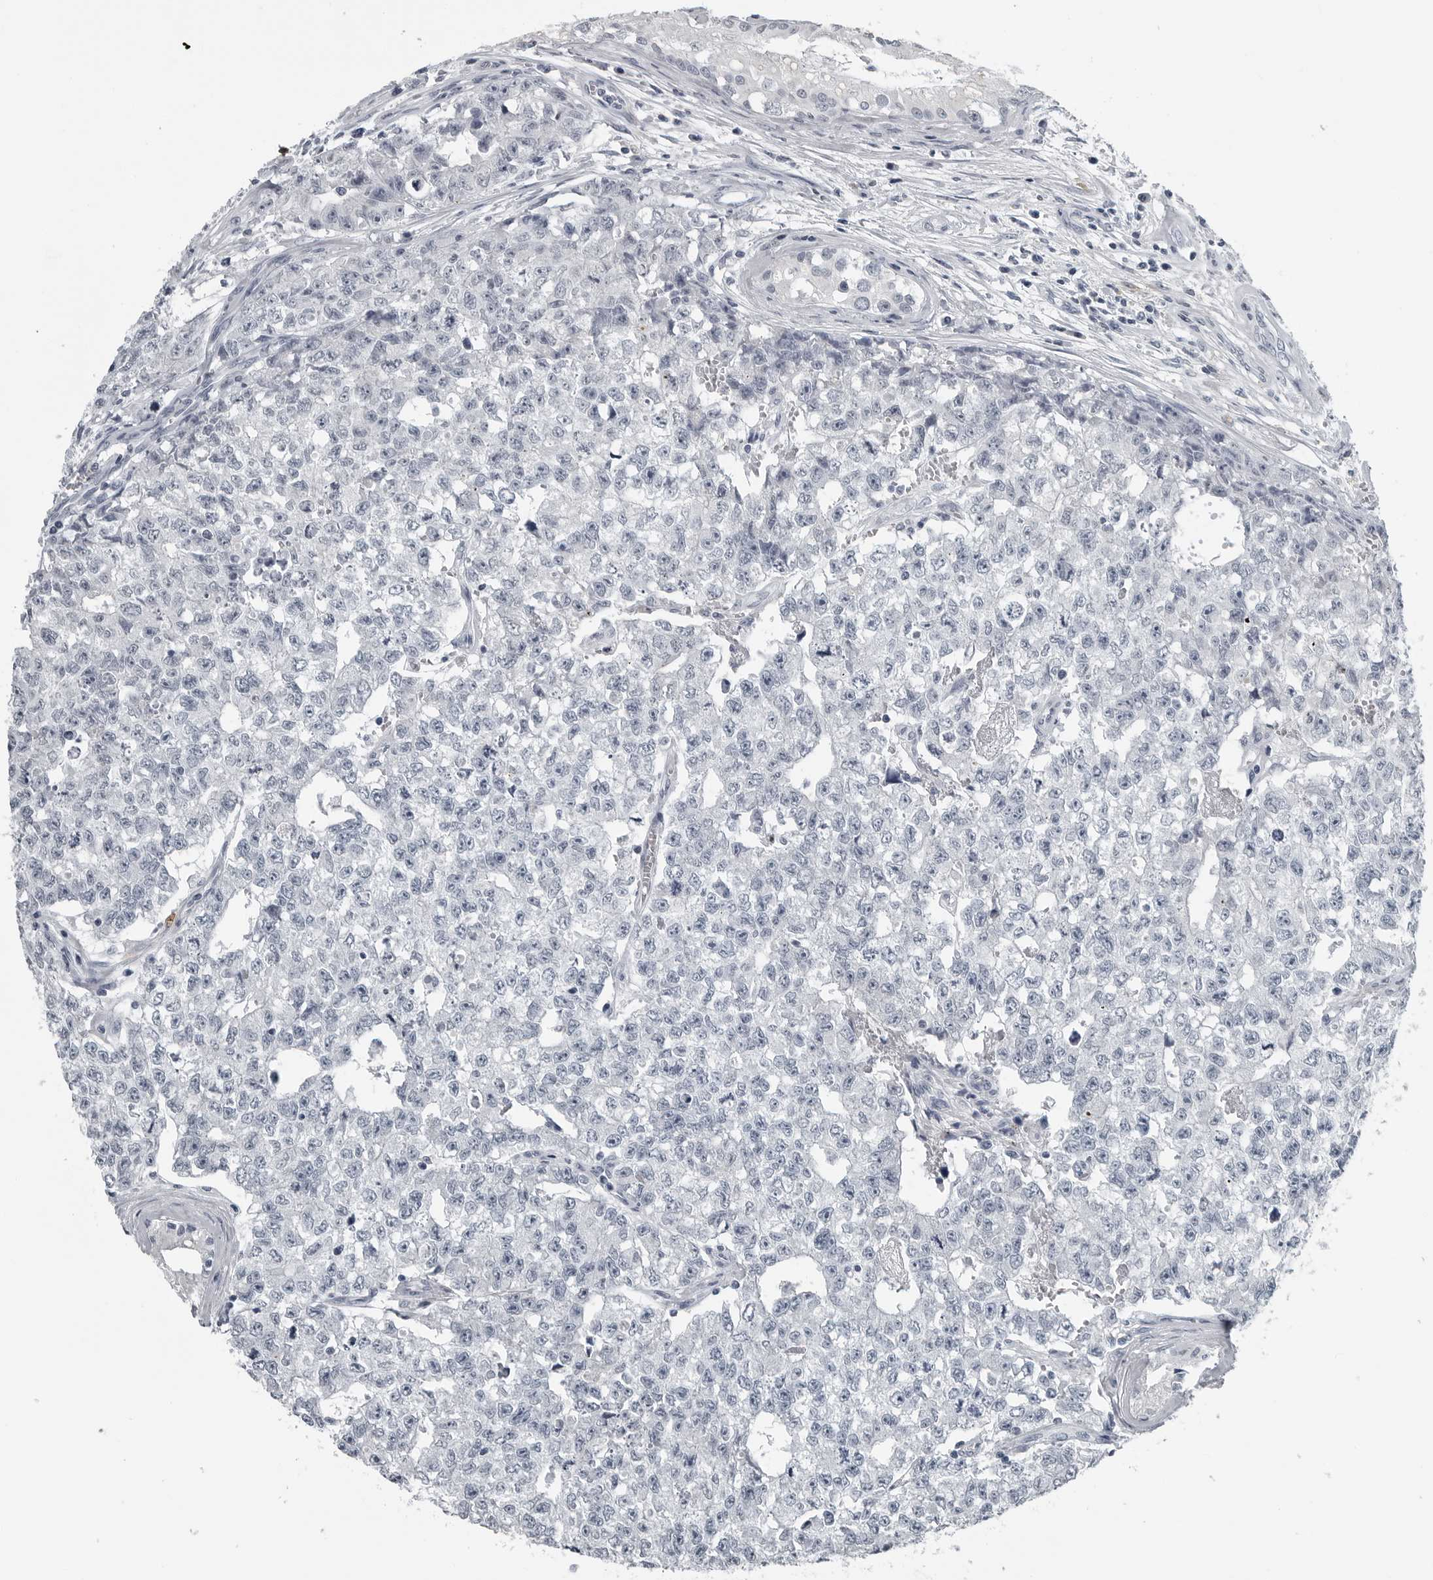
{"staining": {"intensity": "negative", "quantity": "none", "location": "none"}, "tissue": "testis cancer", "cell_type": "Tumor cells", "image_type": "cancer", "snomed": [{"axis": "morphology", "description": "Carcinoma, Embryonal, NOS"}, {"axis": "topography", "description": "Testis"}], "caption": "High power microscopy histopathology image of an immunohistochemistry histopathology image of testis cancer (embryonal carcinoma), revealing no significant positivity in tumor cells.", "gene": "SPINK1", "patient": {"sex": "male", "age": 28}}